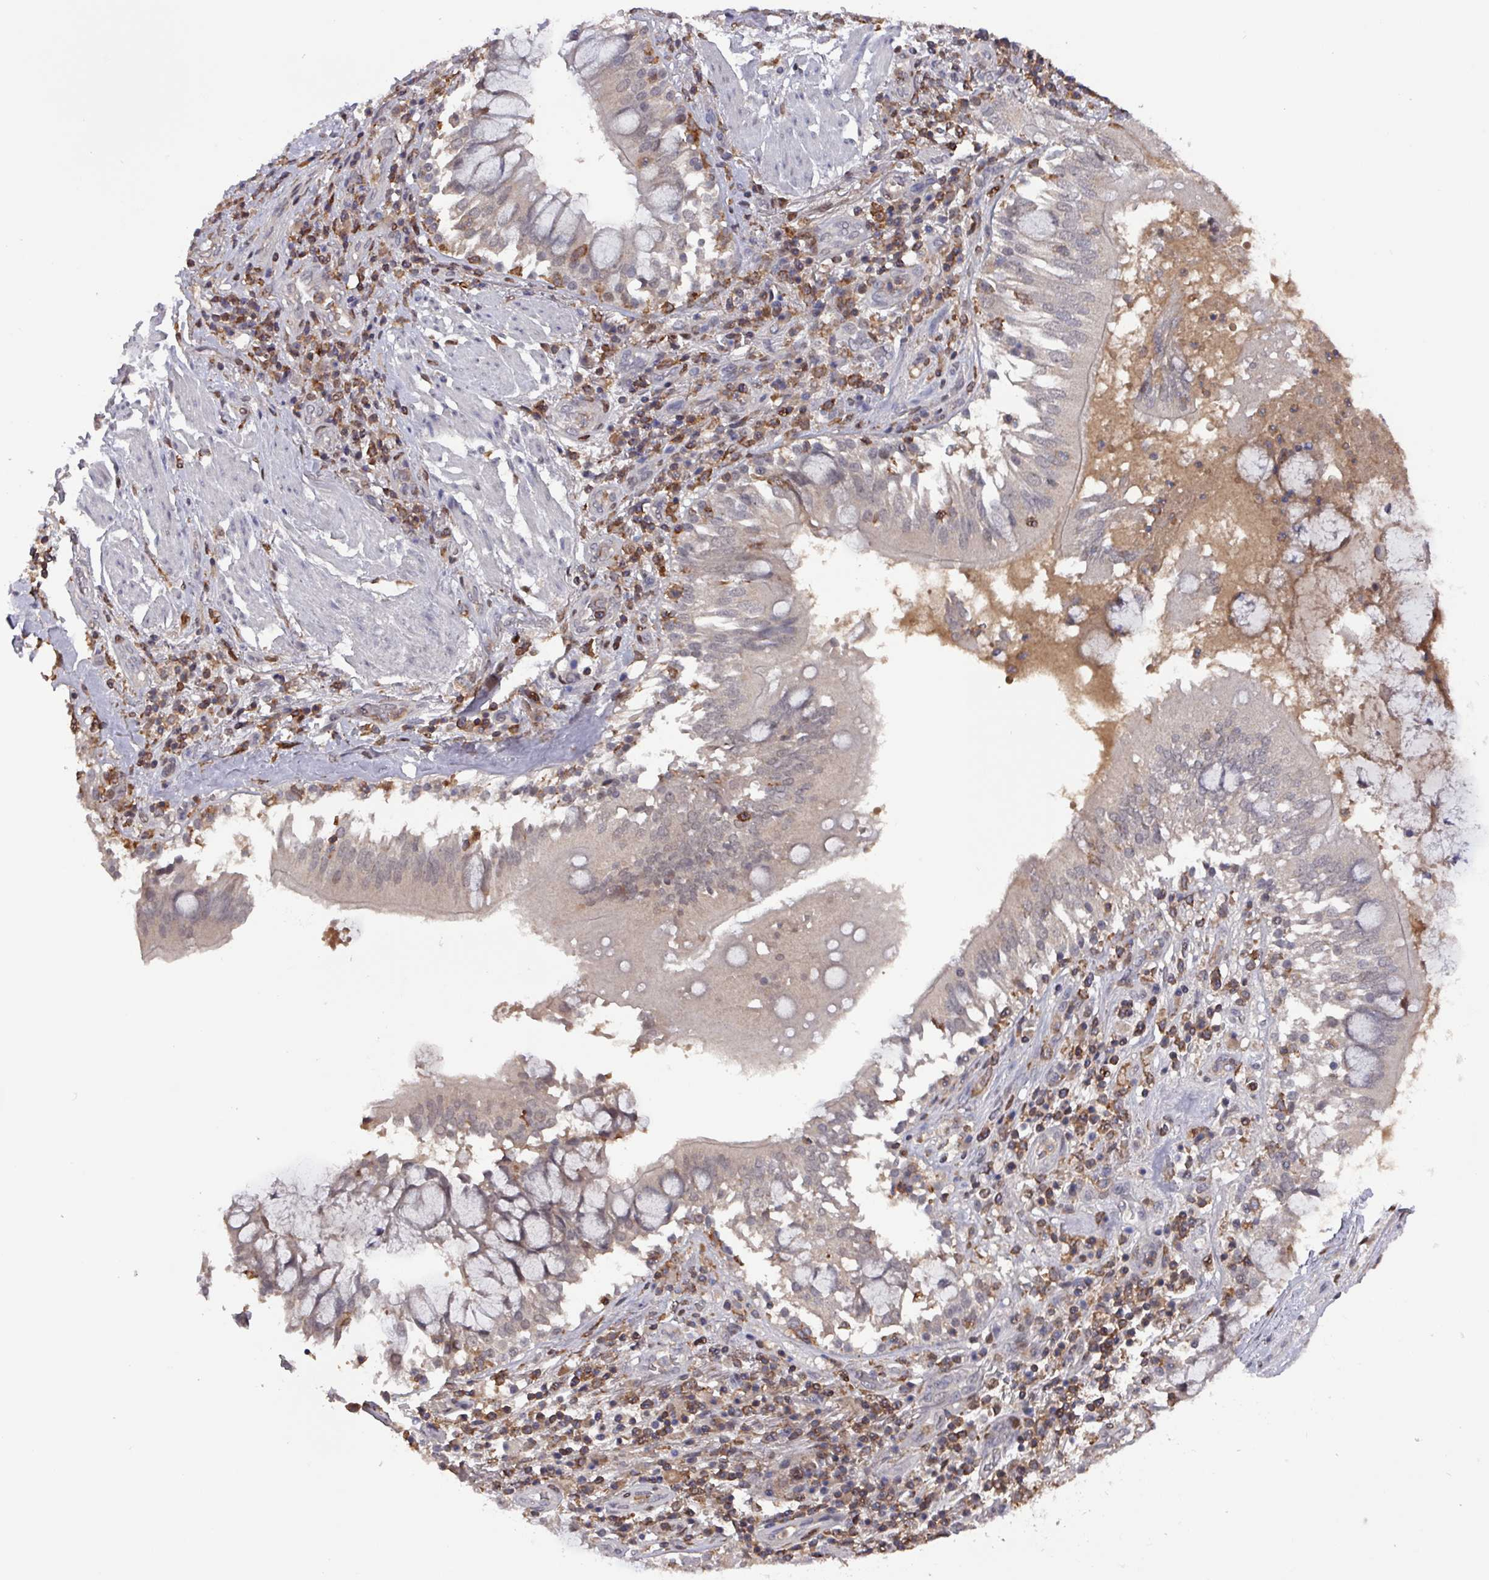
{"staining": {"intensity": "moderate", "quantity": "25%-75%", "location": "cytoplasmic/membranous,nuclear"}, "tissue": "adipose tissue", "cell_type": "Adipocytes", "image_type": "normal", "snomed": [{"axis": "morphology", "description": "Normal tissue, NOS"}, {"axis": "morphology", "description": "Squamous cell carcinoma, NOS"}, {"axis": "topography", "description": "Bronchus"}, {"axis": "topography", "description": "Lung"}], "caption": "Adipocytes reveal moderate cytoplasmic/membranous,nuclear positivity in about 25%-75% of cells in normal adipose tissue. (DAB IHC, brown staining for protein, blue staining for nuclei).", "gene": "PRRX1", "patient": {"sex": "male", "age": 64}}